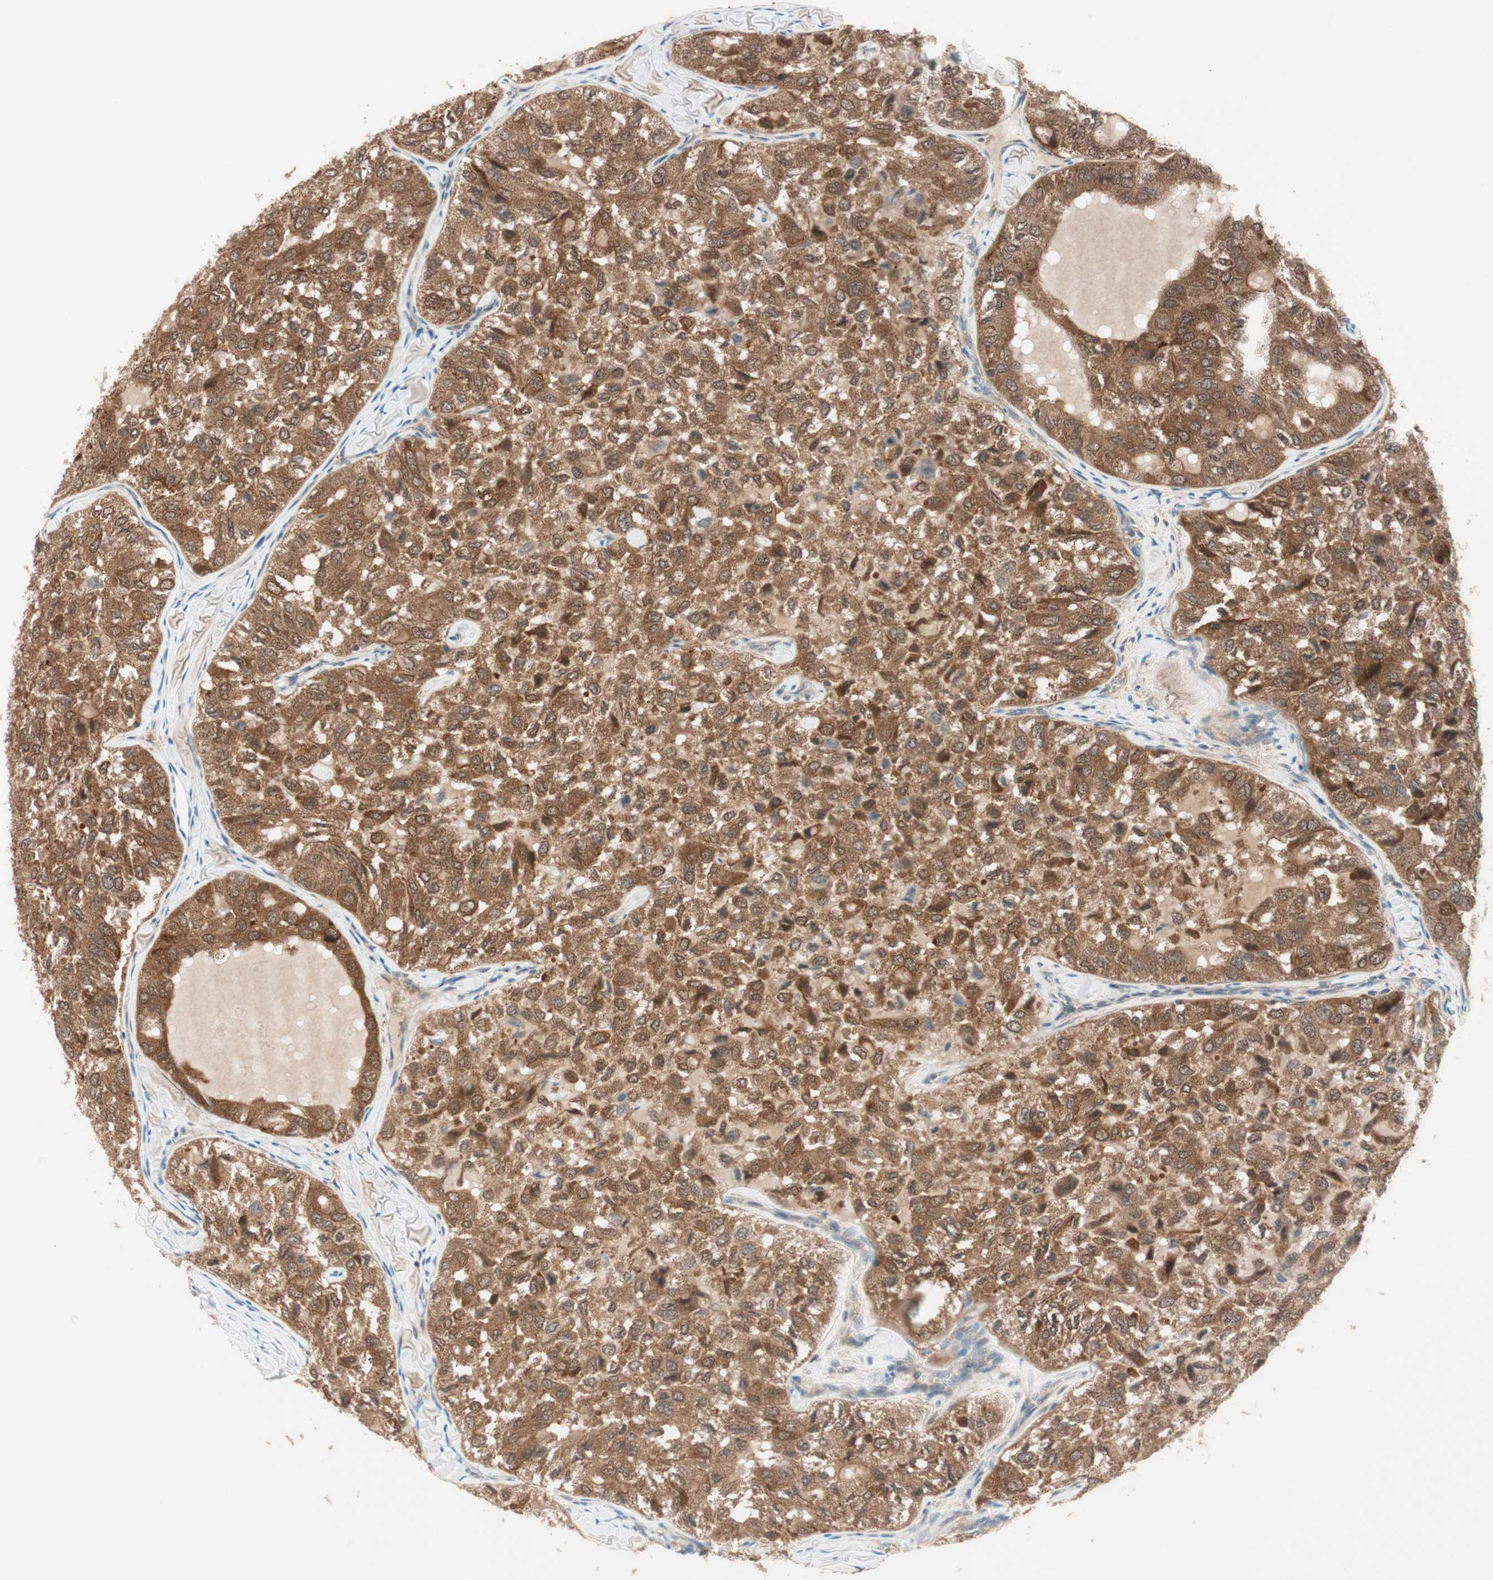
{"staining": {"intensity": "strong", "quantity": ">75%", "location": "cytoplasmic/membranous"}, "tissue": "thyroid cancer", "cell_type": "Tumor cells", "image_type": "cancer", "snomed": [{"axis": "morphology", "description": "Follicular adenoma carcinoma, NOS"}, {"axis": "topography", "description": "Thyroid gland"}], "caption": "Immunohistochemical staining of thyroid follicular adenoma carcinoma displays high levels of strong cytoplasmic/membranous staining in approximately >75% of tumor cells. (DAB (3,3'-diaminobenzidine) = brown stain, brightfield microscopy at high magnification).", "gene": "GALT", "patient": {"sex": "male", "age": 75}}